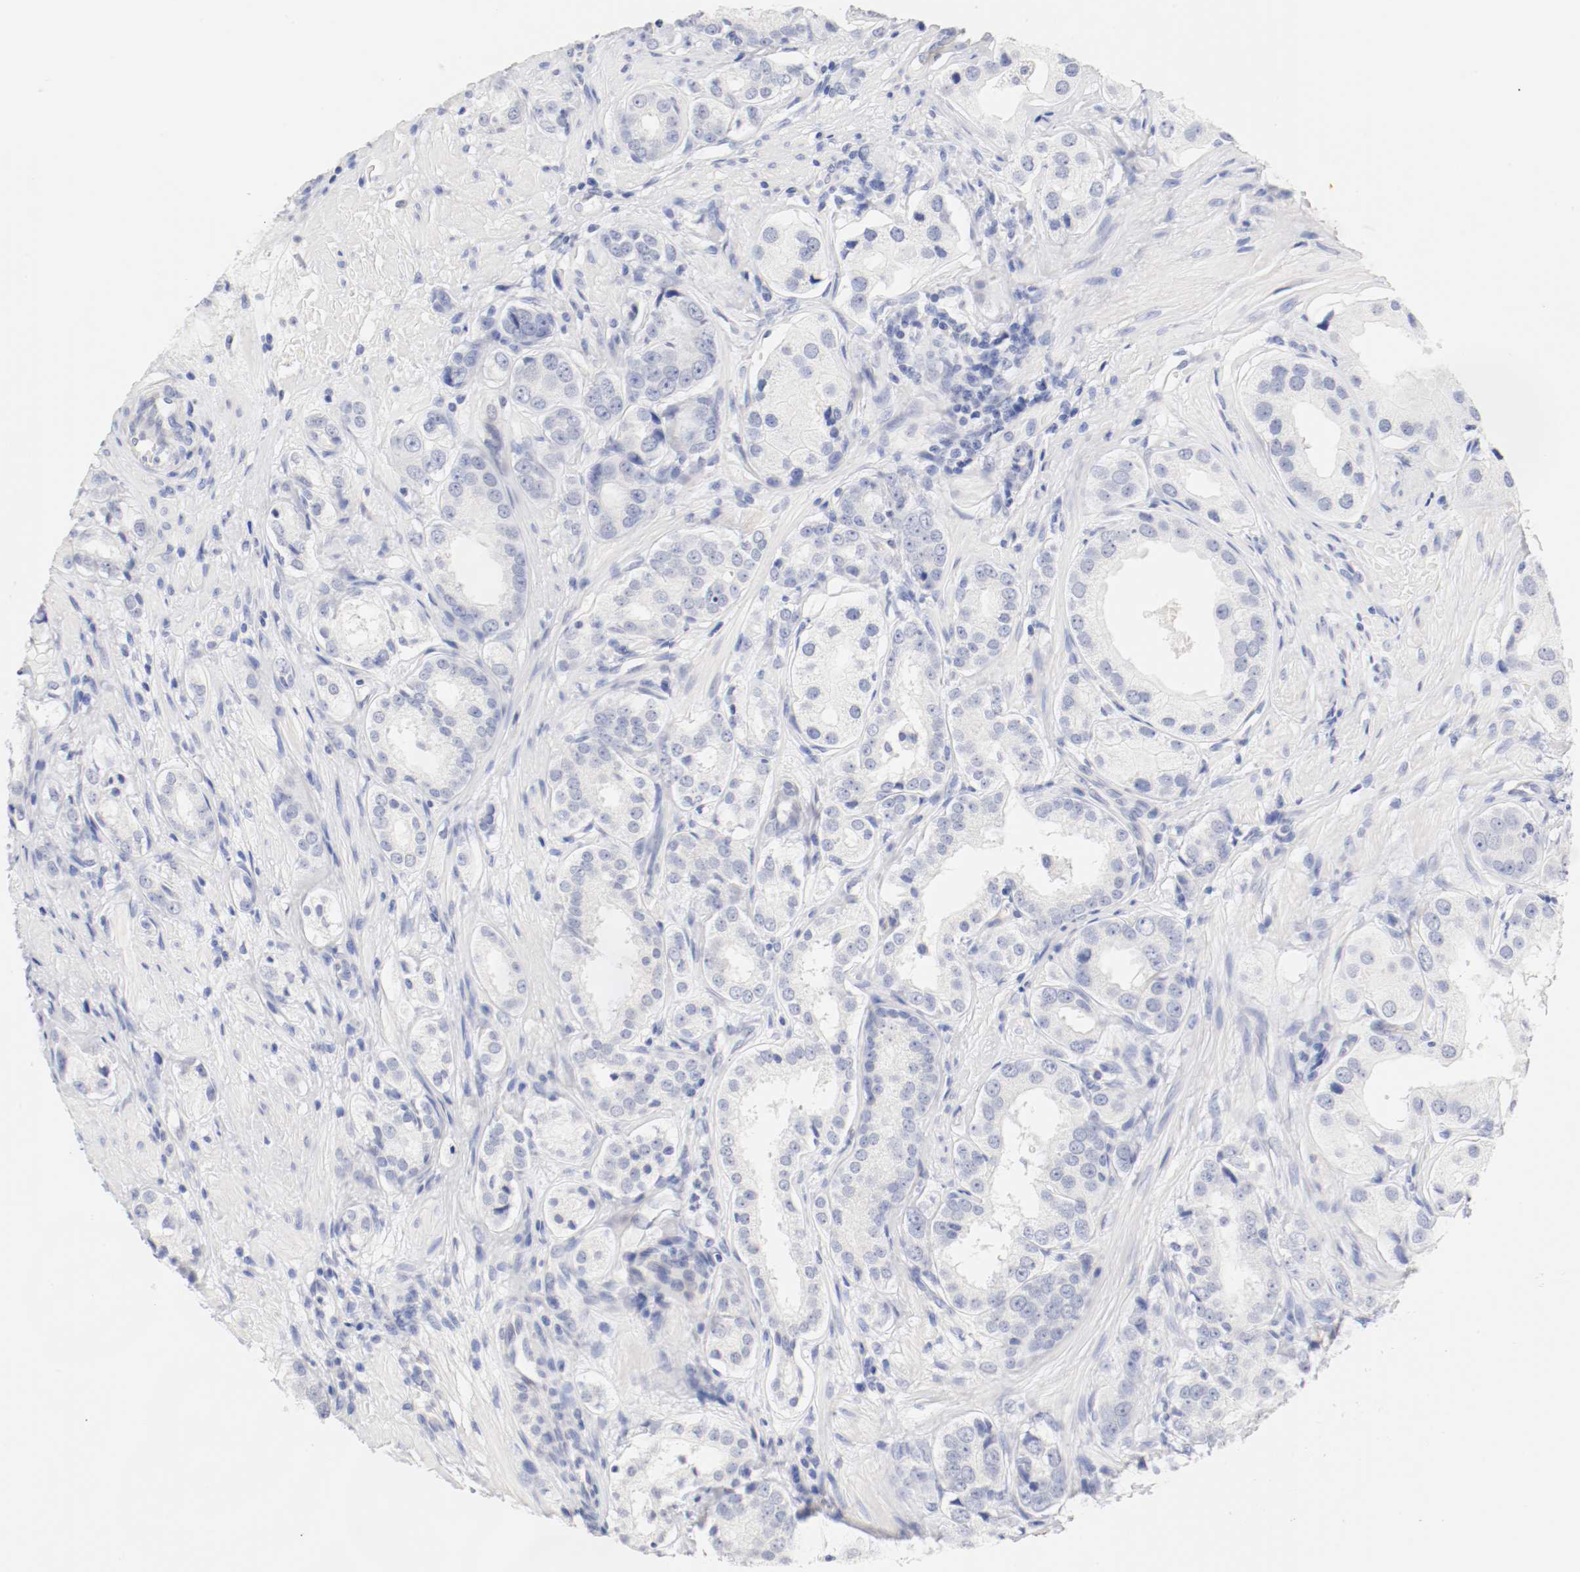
{"staining": {"intensity": "negative", "quantity": "none", "location": "none"}, "tissue": "prostate cancer", "cell_type": "Tumor cells", "image_type": "cancer", "snomed": [{"axis": "morphology", "description": "Adenocarcinoma, Medium grade"}, {"axis": "topography", "description": "Prostate"}], "caption": "Prostate cancer stained for a protein using immunohistochemistry (IHC) exhibits no expression tumor cells.", "gene": "HOMER1", "patient": {"sex": "male", "age": 53}}